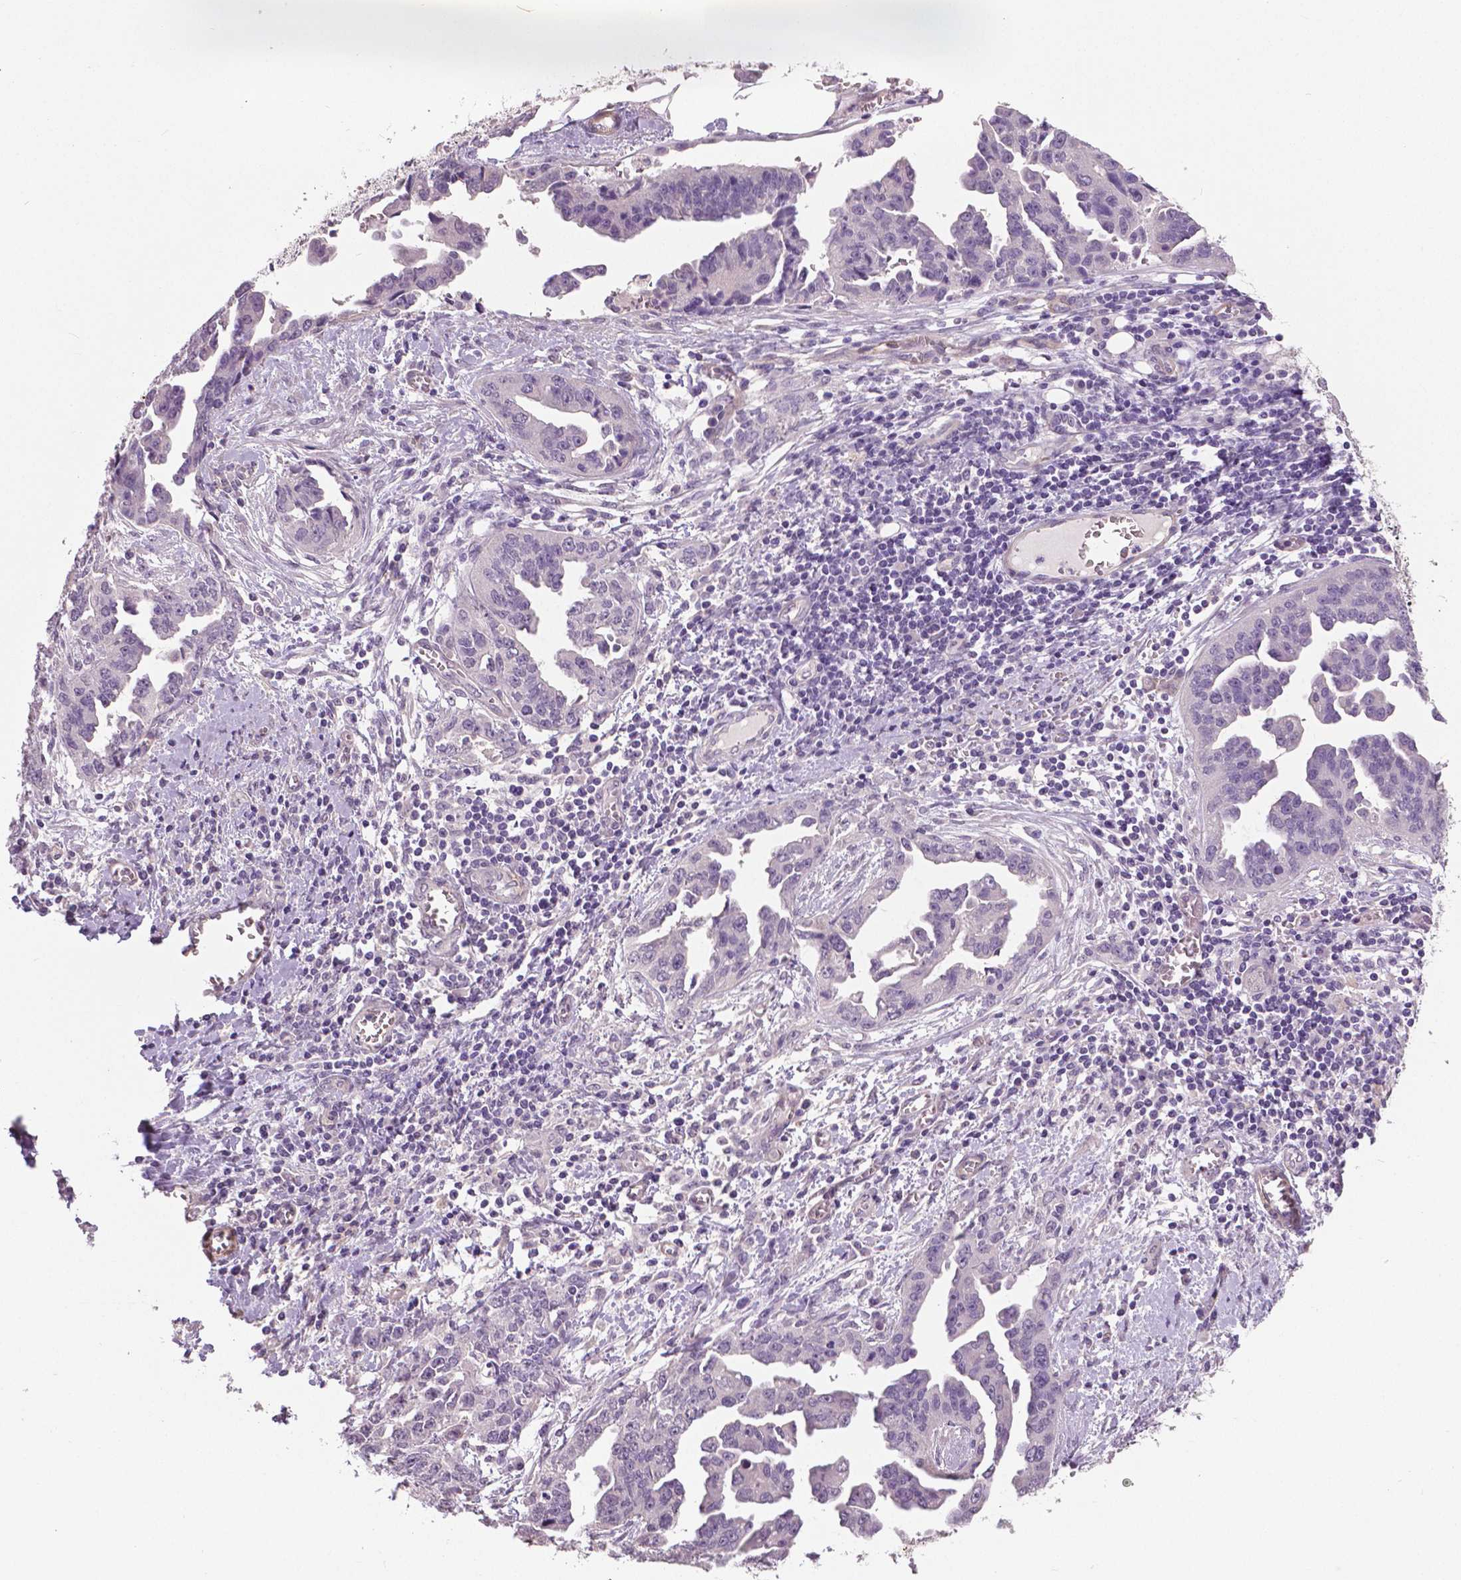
{"staining": {"intensity": "negative", "quantity": "none", "location": "none"}, "tissue": "ovarian cancer", "cell_type": "Tumor cells", "image_type": "cancer", "snomed": [{"axis": "morphology", "description": "Cystadenocarcinoma, serous, NOS"}, {"axis": "topography", "description": "Ovary"}], "caption": "IHC photomicrograph of neoplastic tissue: human ovarian serous cystadenocarcinoma stained with DAB (3,3'-diaminobenzidine) exhibits no significant protein positivity in tumor cells.", "gene": "FOXA1", "patient": {"sex": "female", "age": 75}}